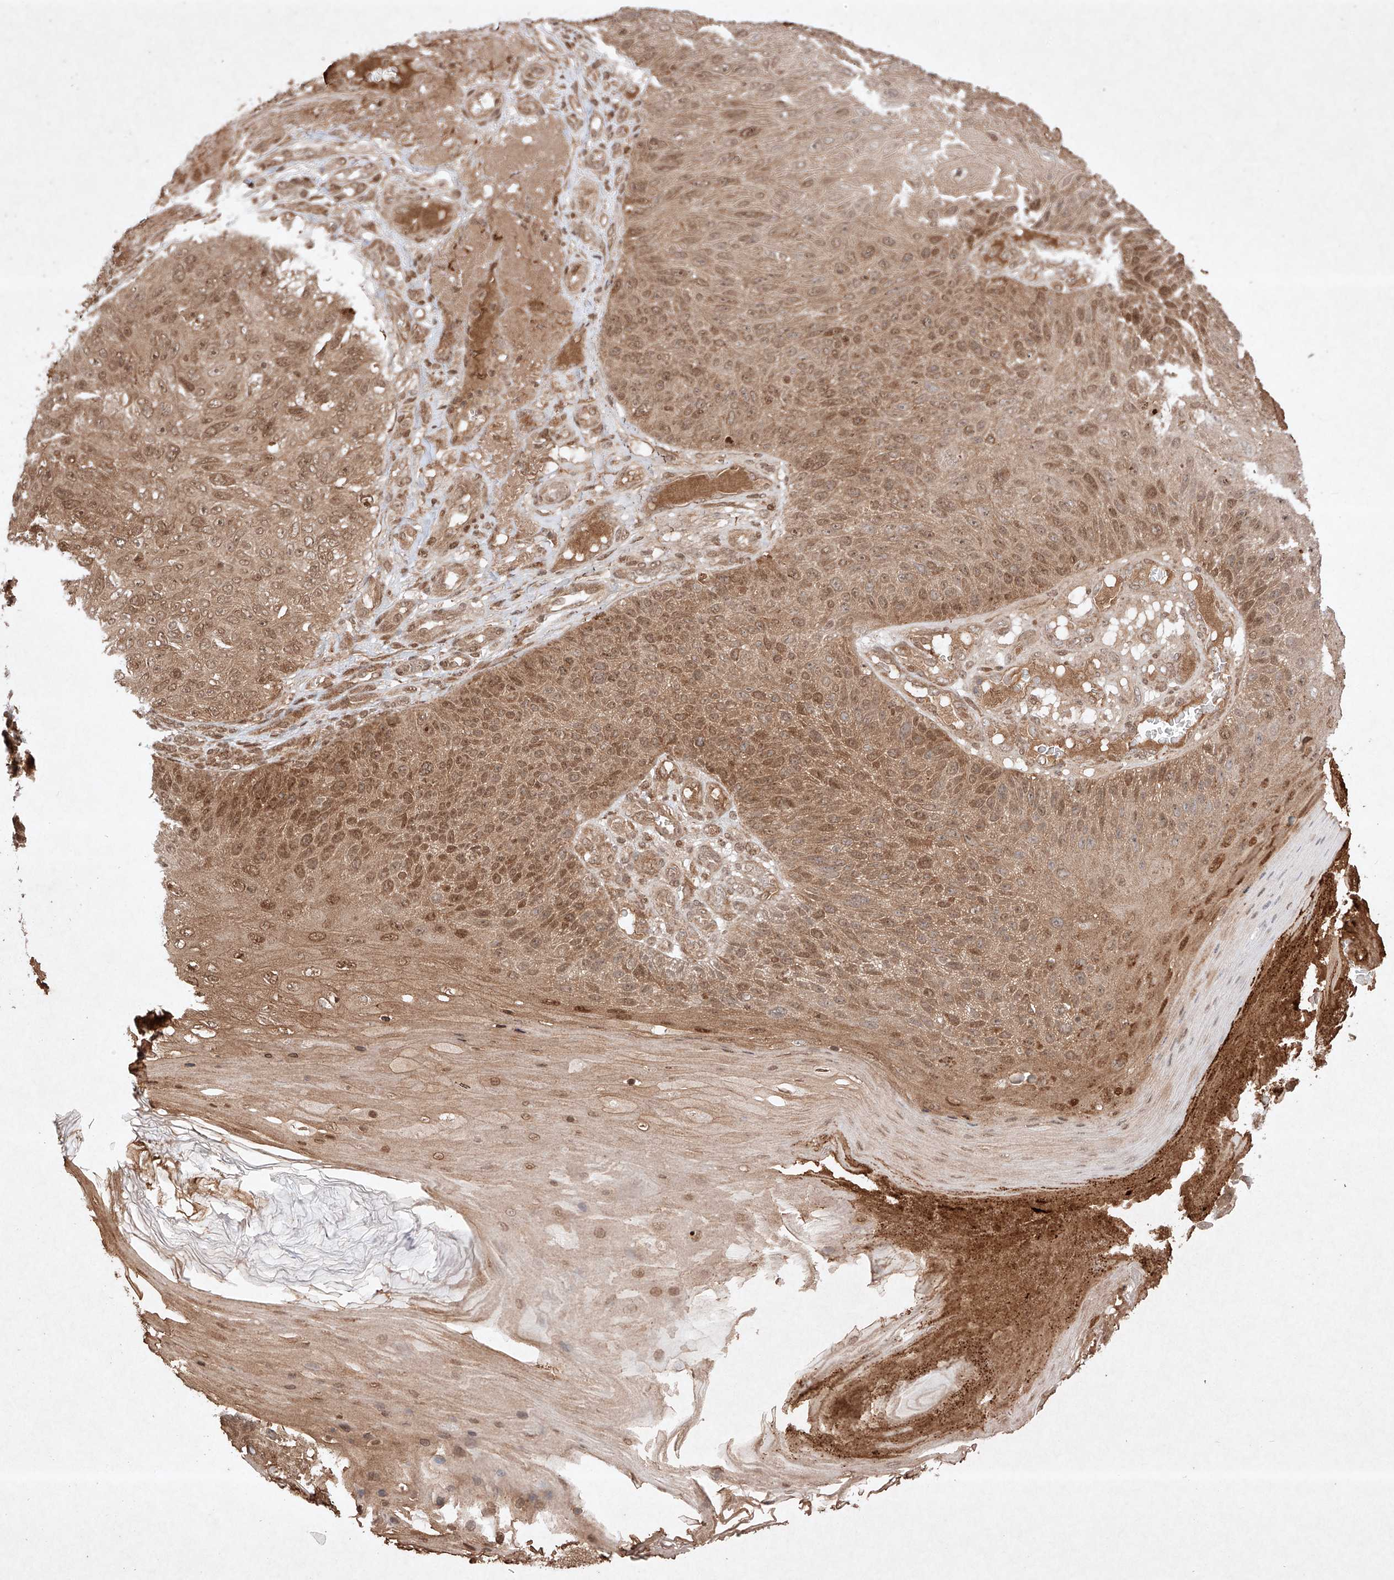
{"staining": {"intensity": "moderate", "quantity": ">75%", "location": "cytoplasmic/membranous,nuclear"}, "tissue": "skin cancer", "cell_type": "Tumor cells", "image_type": "cancer", "snomed": [{"axis": "morphology", "description": "Squamous cell carcinoma, NOS"}, {"axis": "topography", "description": "Skin"}], "caption": "Human skin cancer (squamous cell carcinoma) stained with a brown dye demonstrates moderate cytoplasmic/membranous and nuclear positive expression in approximately >75% of tumor cells.", "gene": "RNF31", "patient": {"sex": "female", "age": 88}}